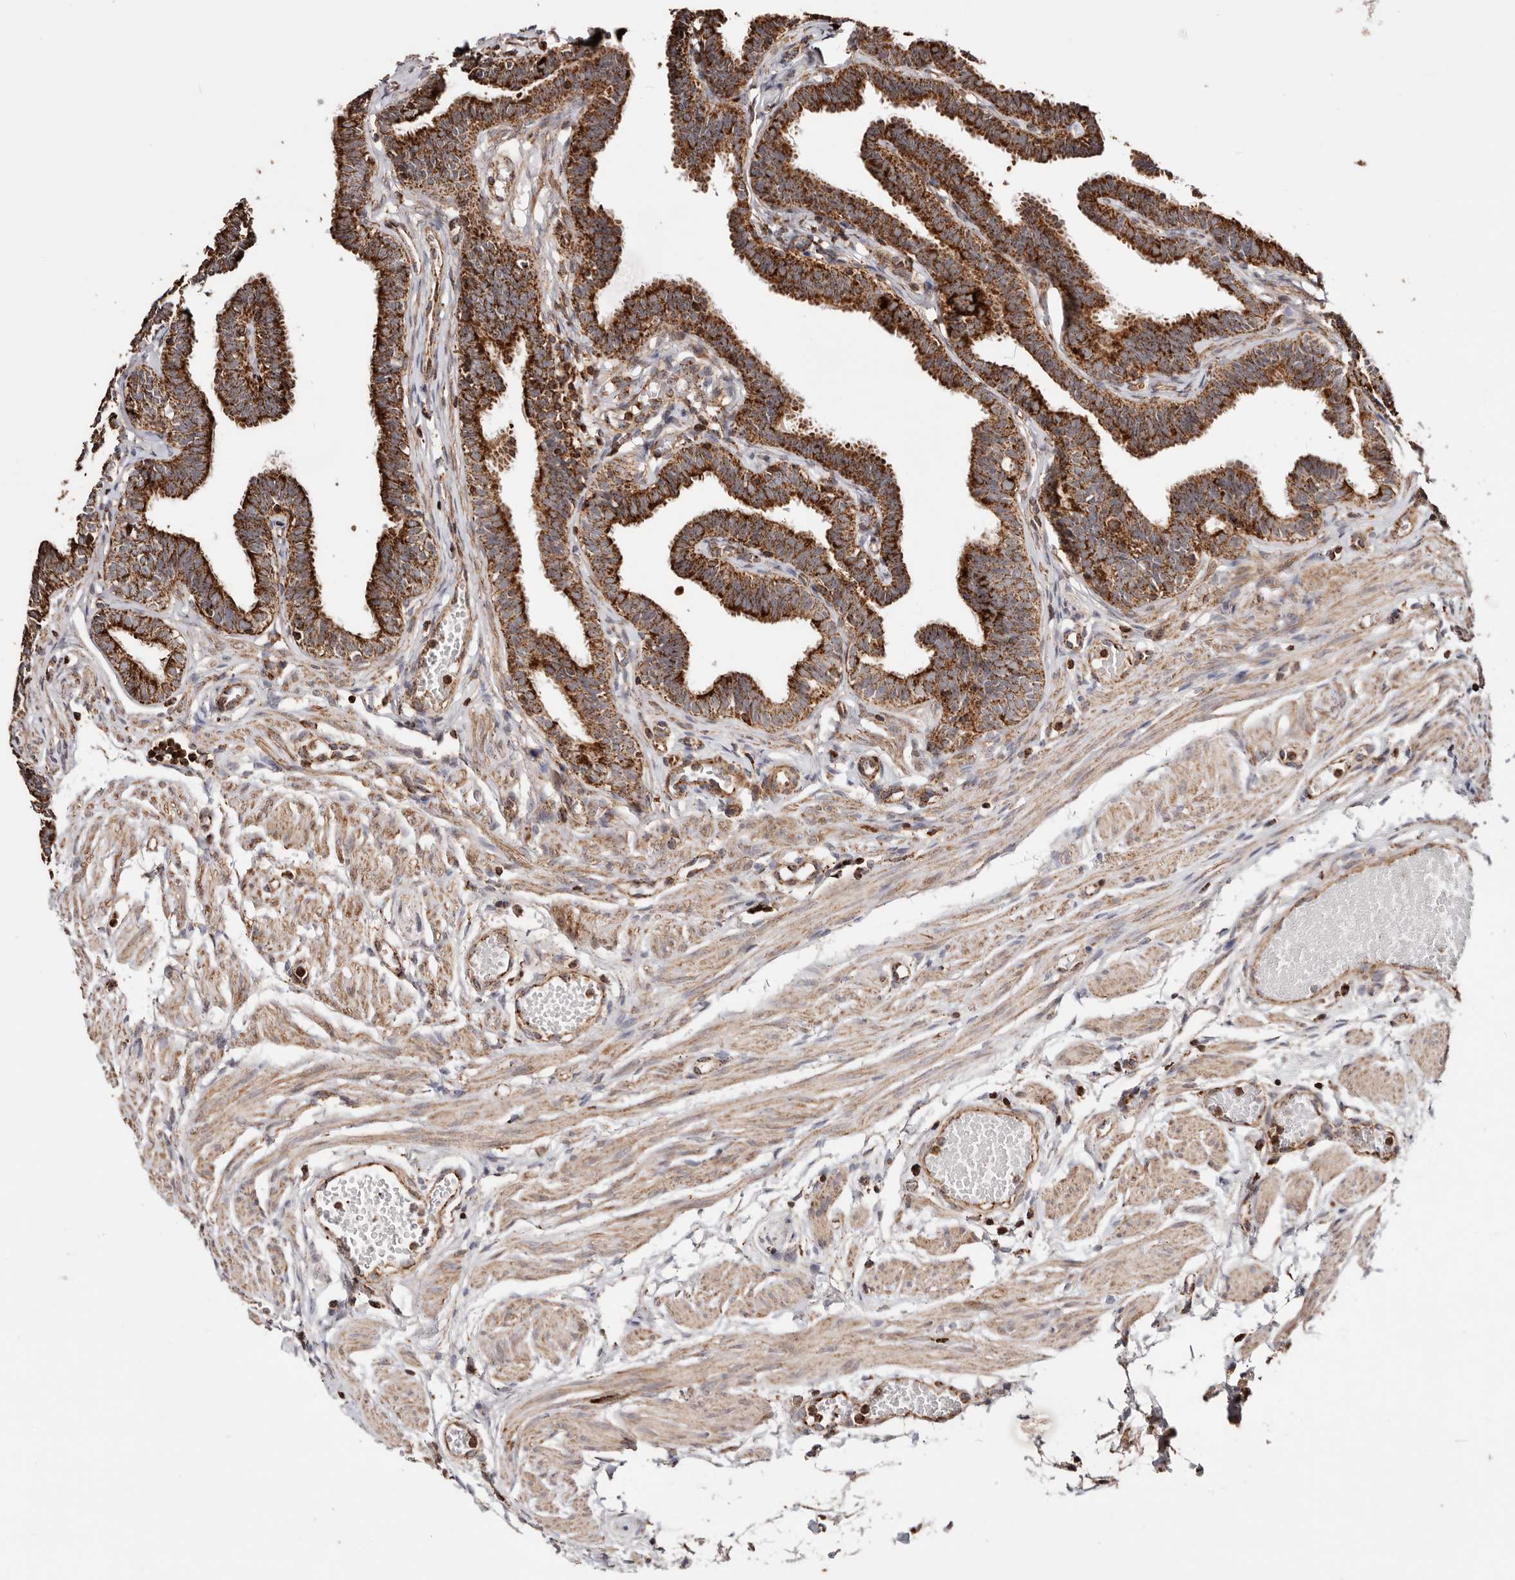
{"staining": {"intensity": "strong", "quantity": ">75%", "location": "cytoplasmic/membranous"}, "tissue": "fallopian tube", "cell_type": "Glandular cells", "image_type": "normal", "snomed": [{"axis": "morphology", "description": "Normal tissue, NOS"}, {"axis": "topography", "description": "Fallopian tube"}, {"axis": "topography", "description": "Ovary"}], "caption": "Fallopian tube stained with immunohistochemistry (IHC) reveals strong cytoplasmic/membranous positivity in approximately >75% of glandular cells.", "gene": "PRKACB", "patient": {"sex": "female", "age": 23}}